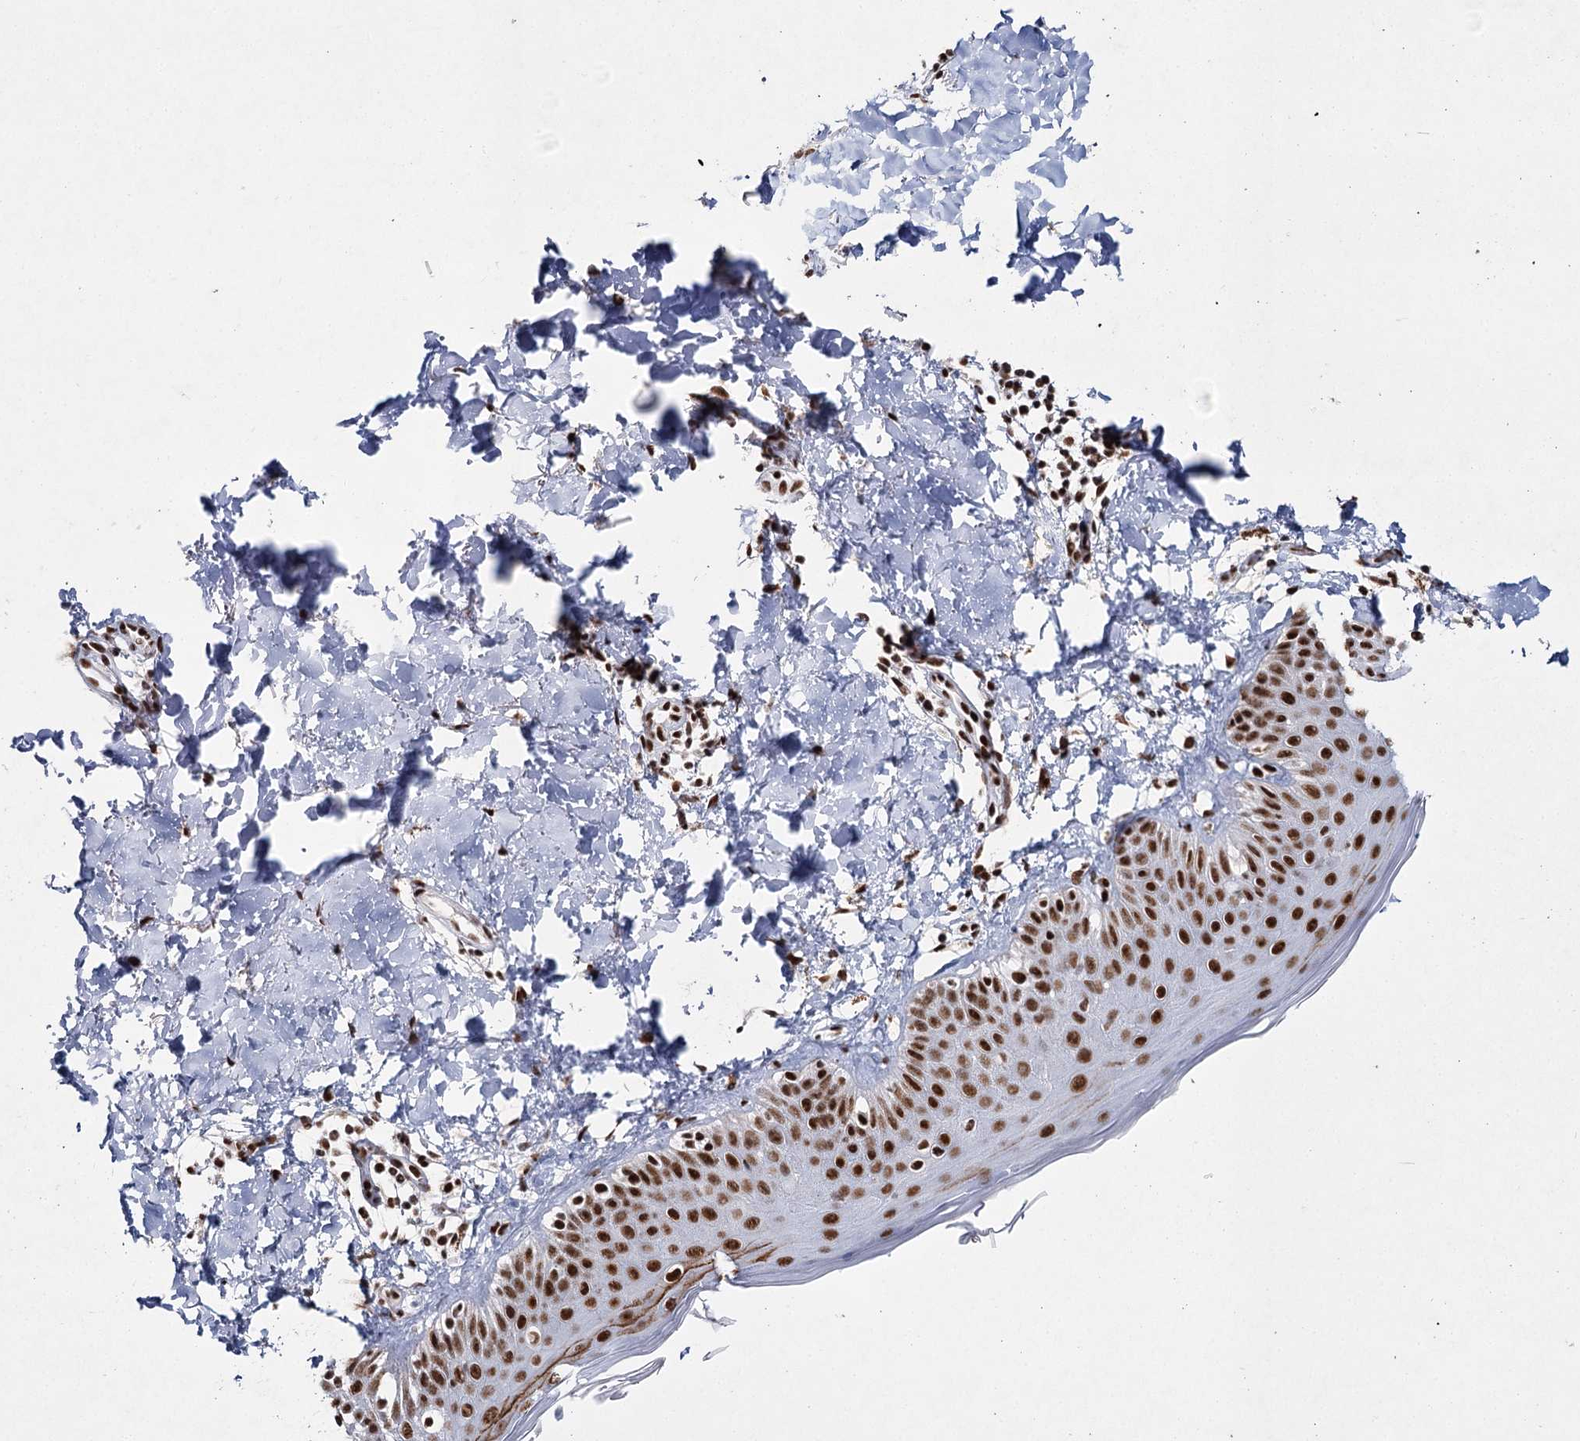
{"staining": {"intensity": "strong", "quantity": ">75%", "location": "nuclear"}, "tissue": "skin", "cell_type": "Fibroblasts", "image_type": "normal", "snomed": [{"axis": "morphology", "description": "Normal tissue, NOS"}, {"axis": "topography", "description": "Skin"}], "caption": "IHC (DAB) staining of unremarkable skin demonstrates strong nuclear protein staining in approximately >75% of fibroblasts. The protein is shown in brown color, while the nuclei are stained blue.", "gene": "SCAF8", "patient": {"sex": "male", "age": 52}}